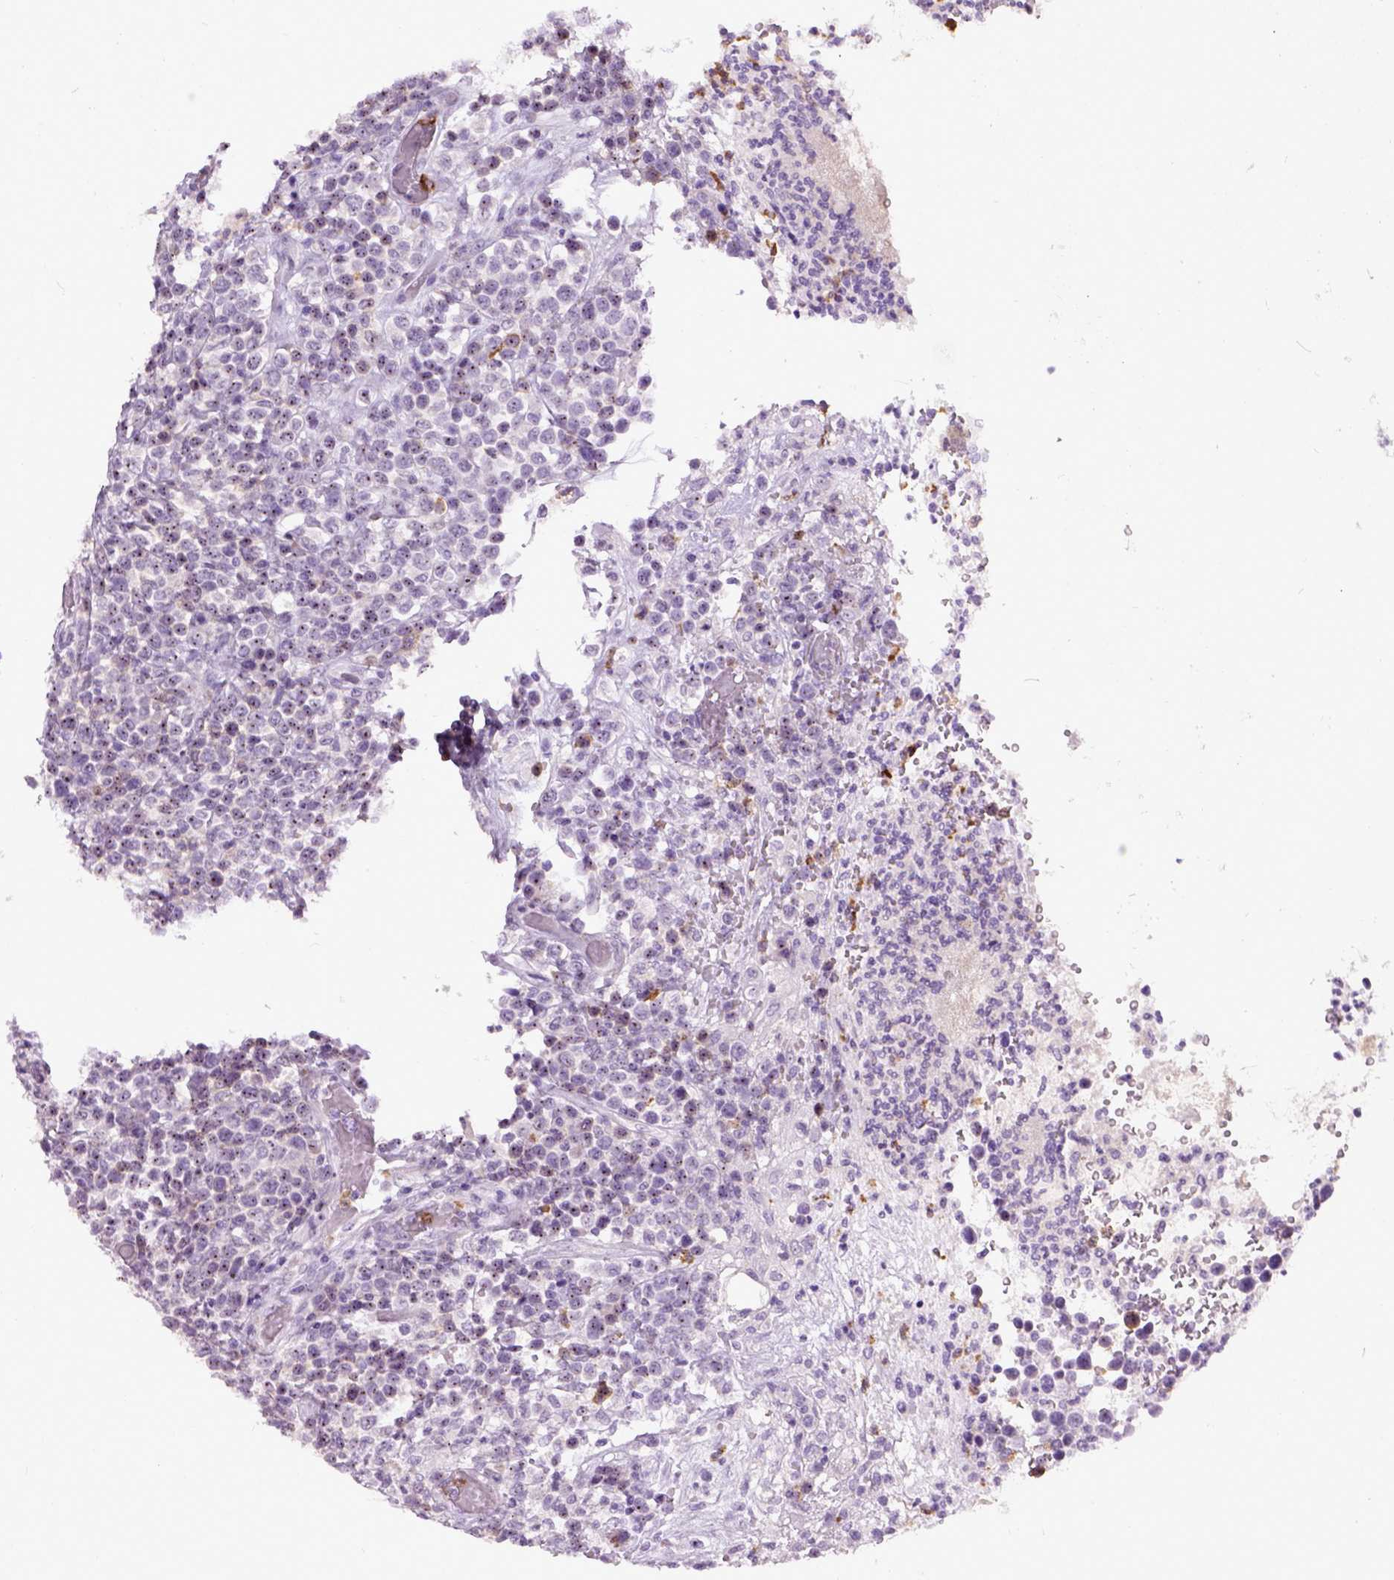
{"staining": {"intensity": "negative", "quantity": "none", "location": "none"}, "tissue": "lymphoma", "cell_type": "Tumor cells", "image_type": "cancer", "snomed": [{"axis": "morphology", "description": "Malignant lymphoma, non-Hodgkin's type, High grade"}, {"axis": "topography", "description": "Soft tissue"}], "caption": "Tumor cells are negative for protein expression in human lymphoma. Nuclei are stained in blue.", "gene": "MAPT", "patient": {"sex": "female", "age": 56}}